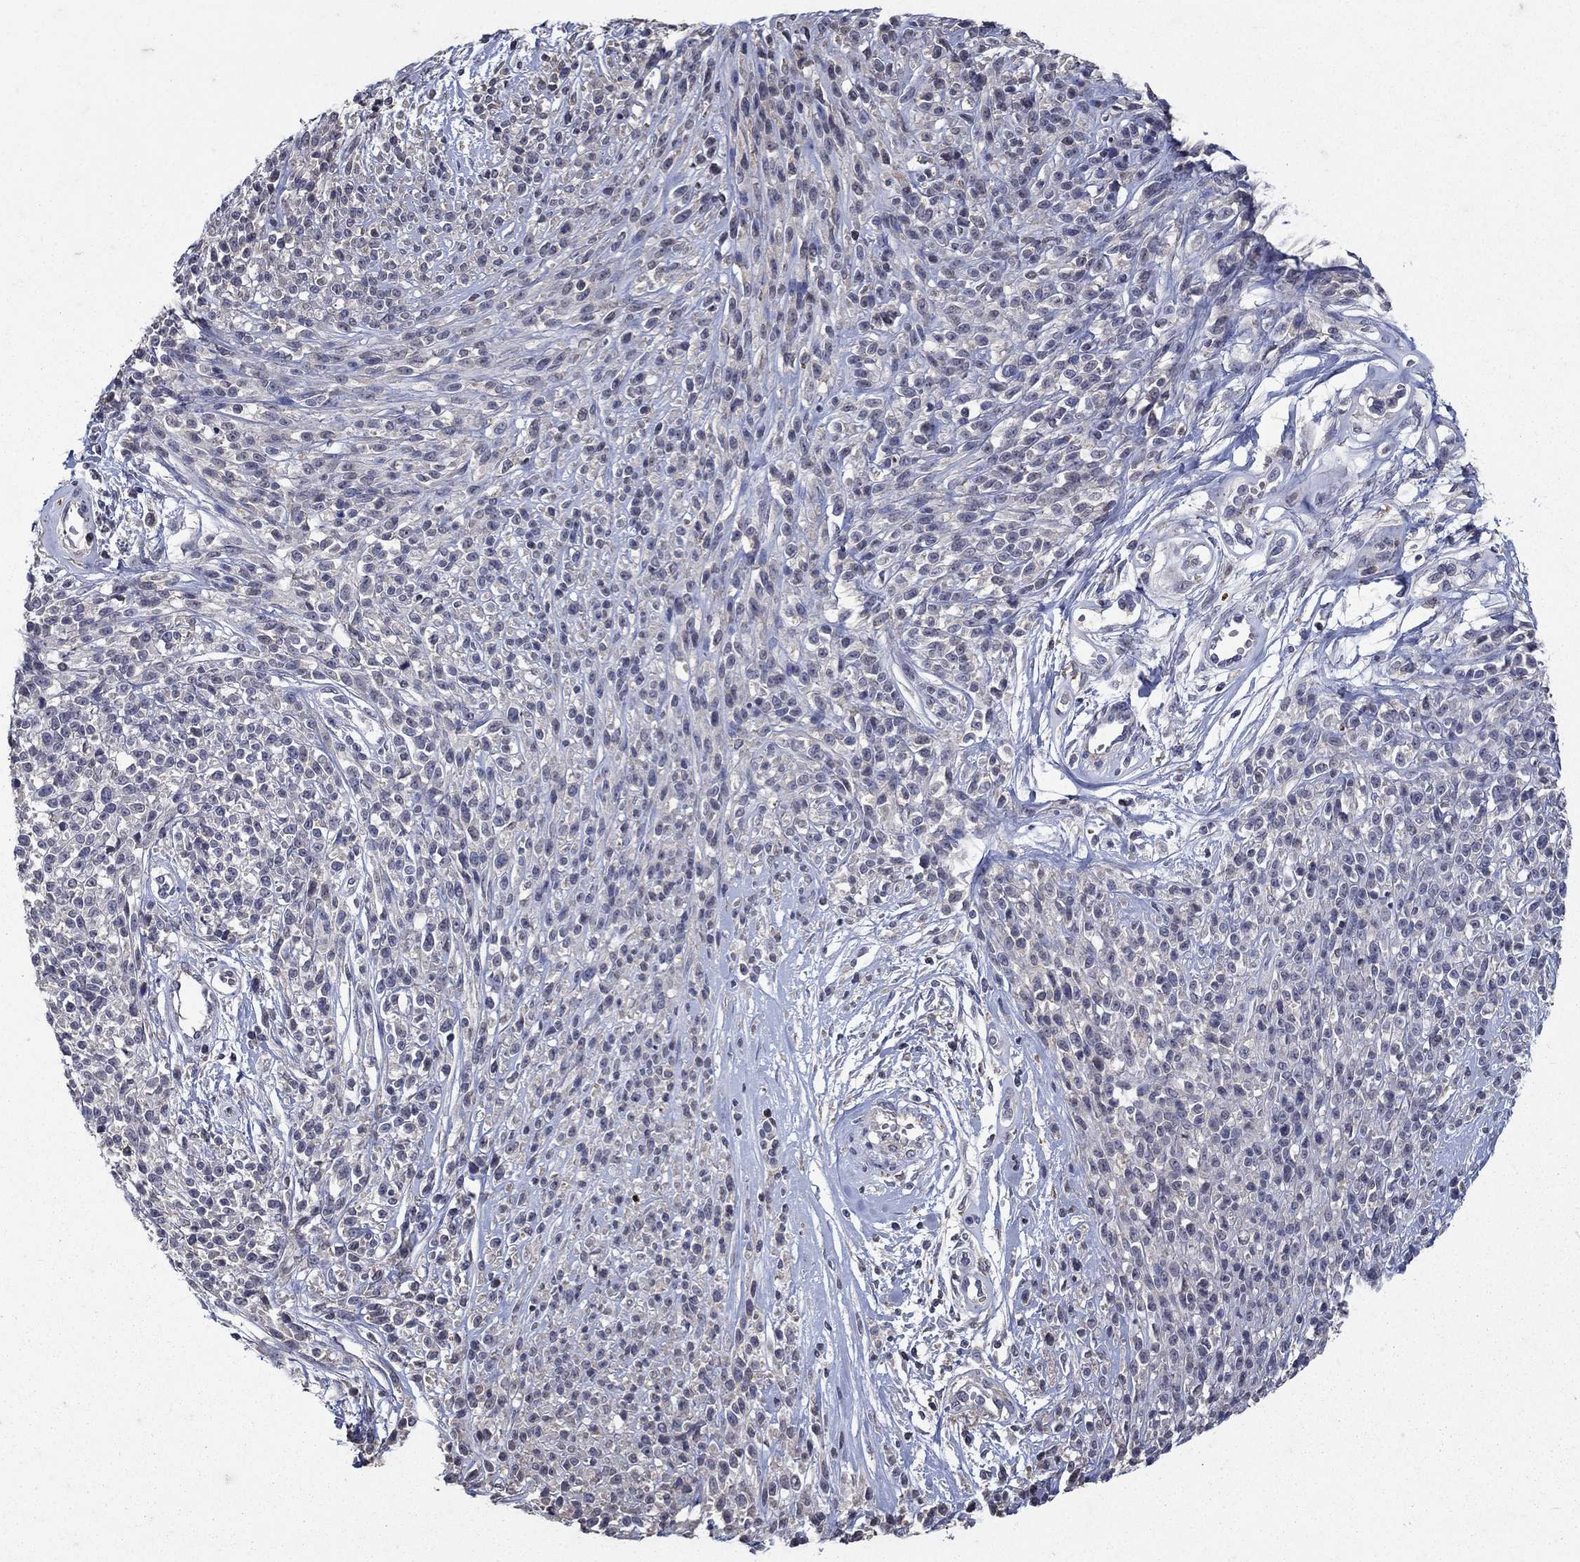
{"staining": {"intensity": "negative", "quantity": "none", "location": "none"}, "tissue": "melanoma", "cell_type": "Tumor cells", "image_type": "cancer", "snomed": [{"axis": "morphology", "description": "Malignant melanoma, NOS"}, {"axis": "topography", "description": "Skin"}, {"axis": "topography", "description": "Skin of trunk"}], "caption": "Human malignant melanoma stained for a protein using IHC exhibits no positivity in tumor cells.", "gene": "NPC2", "patient": {"sex": "male", "age": 74}}